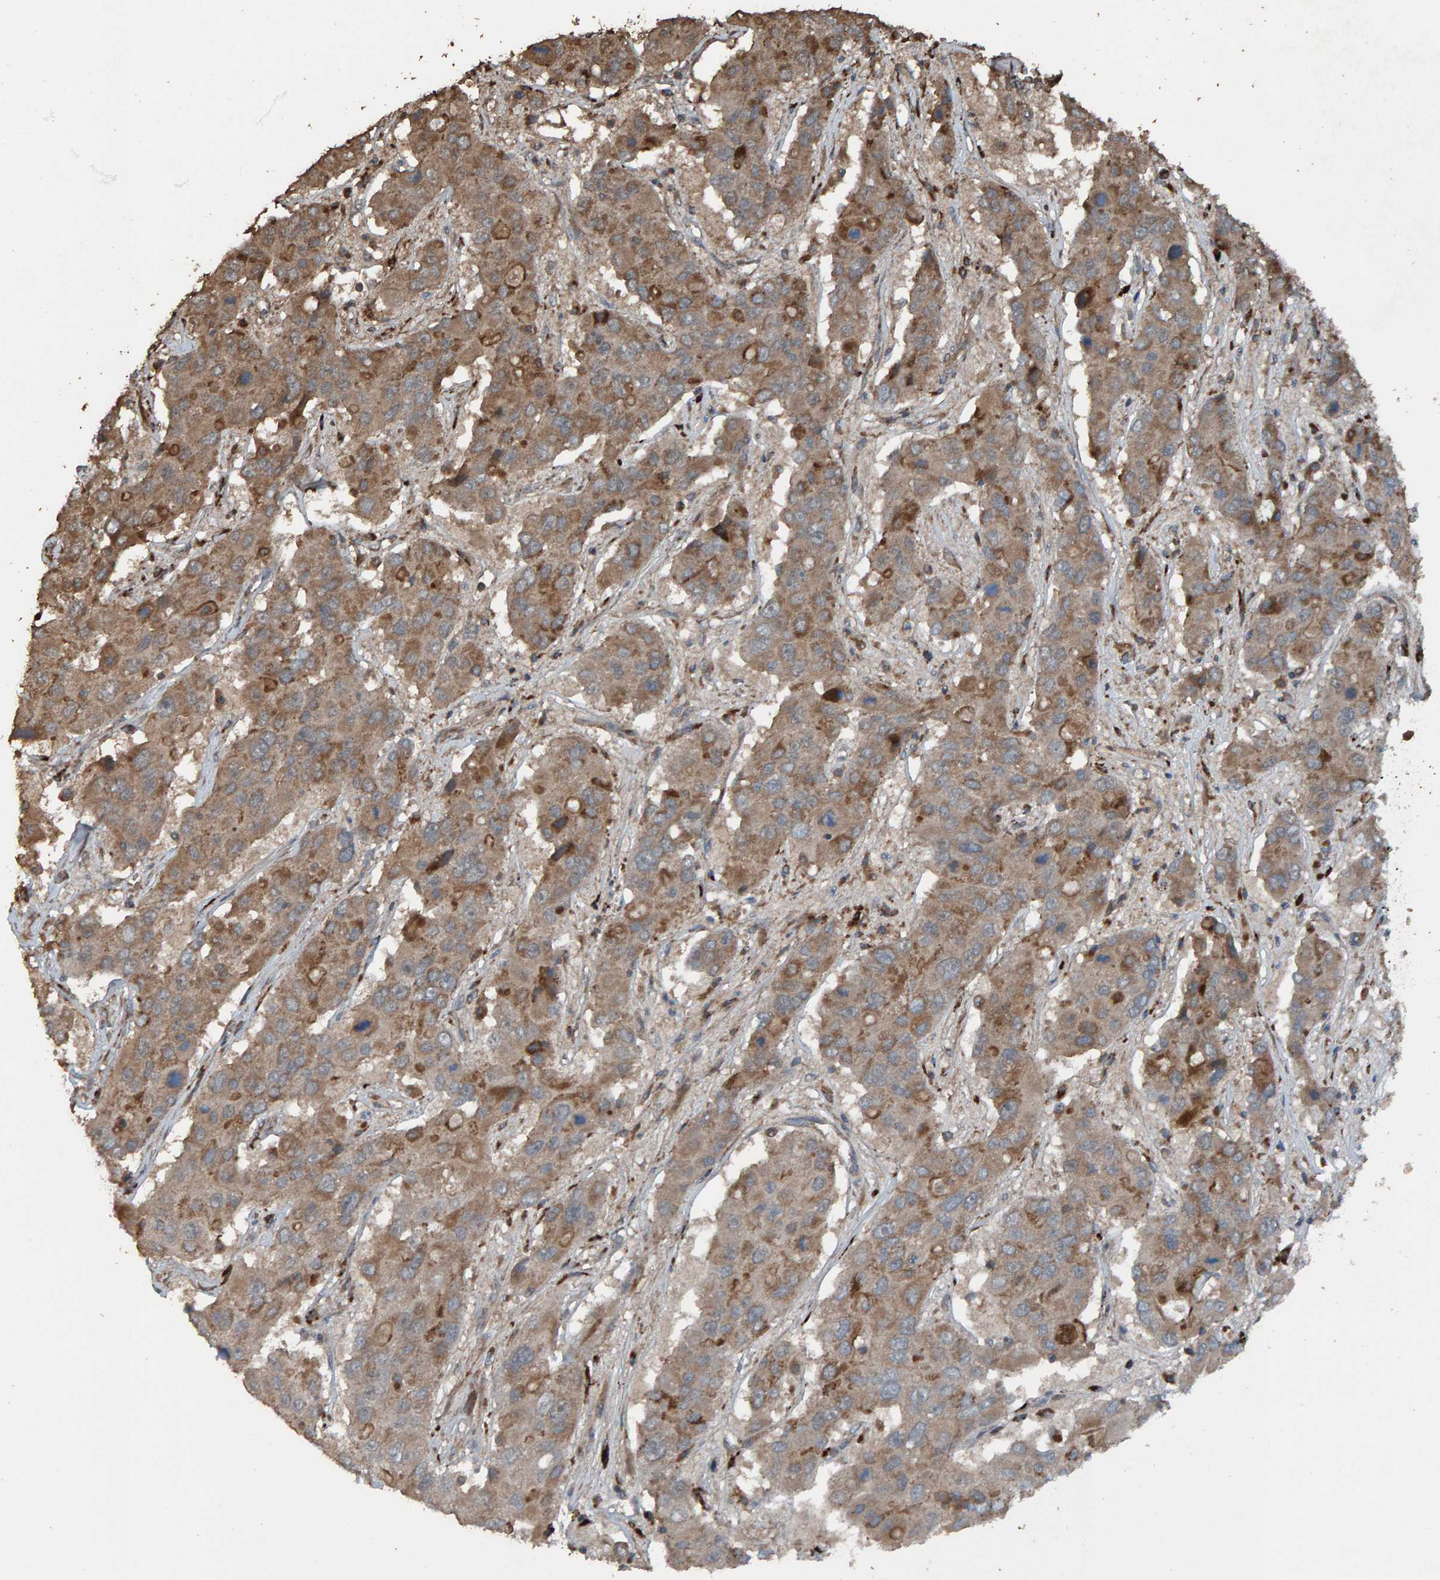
{"staining": {"intensity": "weak", "quantity": ">75%", "location": "cytoplasmic/membranous"}, "tissue": "liver cancer", "cell_type": "Tumor cells", "image_type": "cancer", "snomed": [{"axis": "morphology", "description": "Cholangiocarcinoma"}, {"axis": "topography", "description": "Liver"}], "caption": "High-power microscopy captured an immunohistochemistry histopathology image of liver cancer (cholangiocarcinoma), revealing weak cytoplasmic/membranous staining in about >75% of tumor cells.", "gene": "DUS1L", "patient": {"sex": "male", "age": 67}}